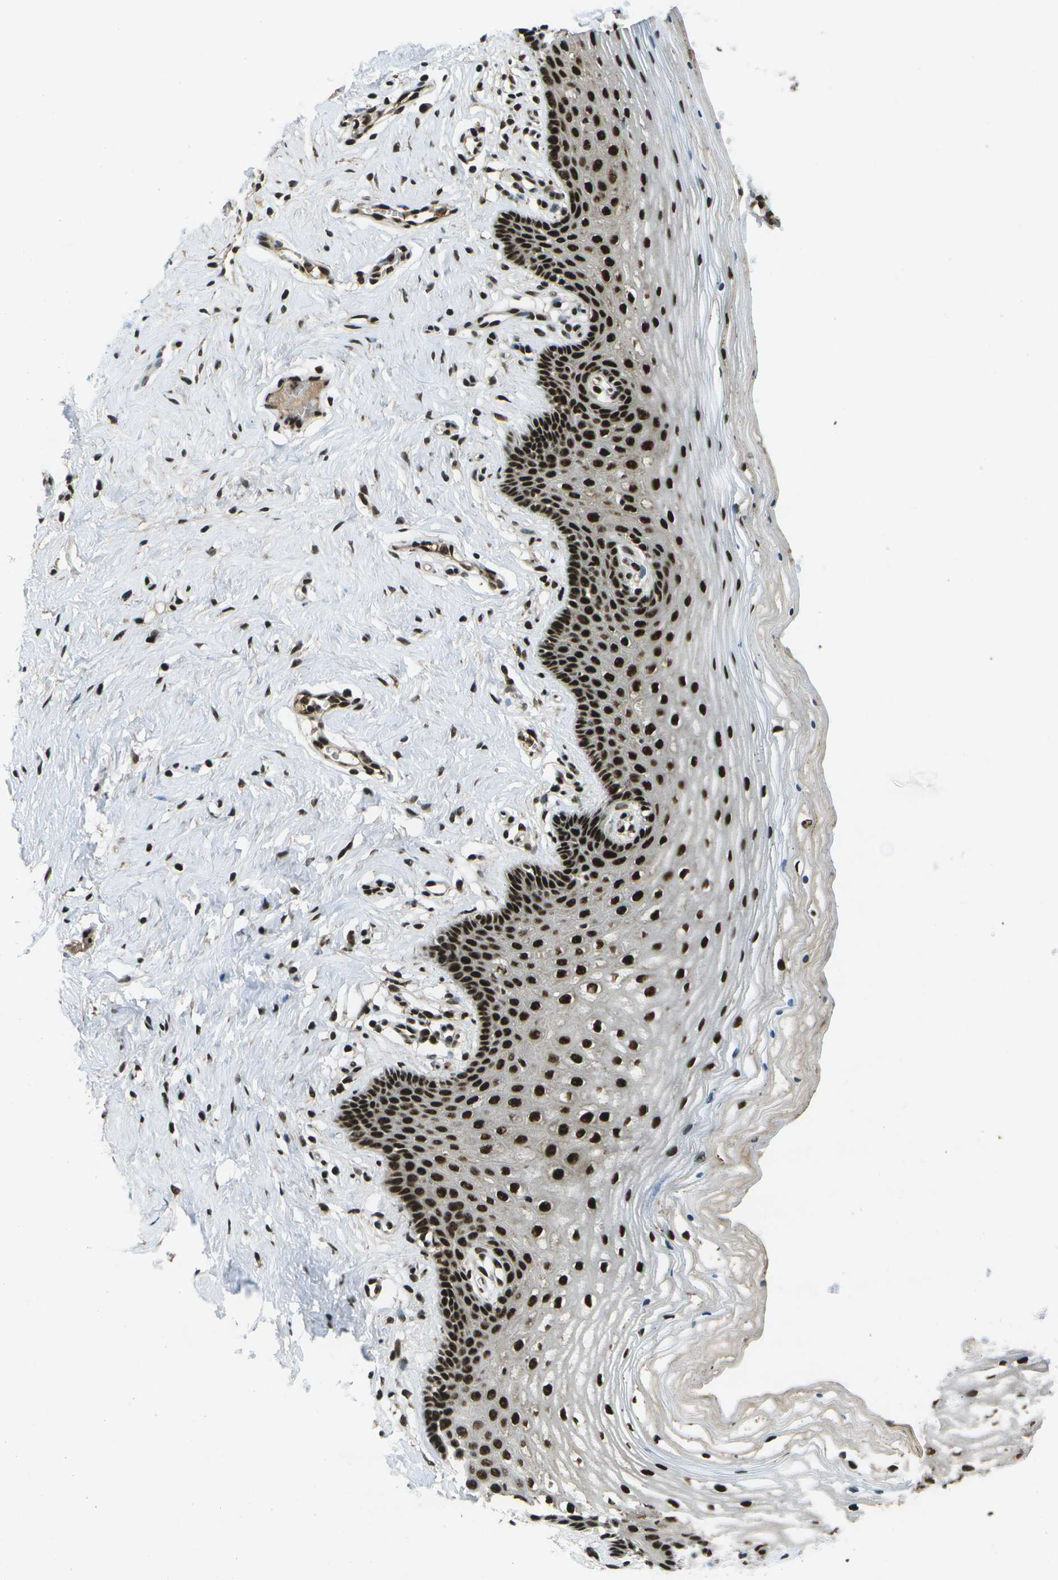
{"staining": {"intensity": "strong", "quantity": ">75%", "location": "nuclear"}, "tissue": "vagina", "cell_type": "Squamous epithelial cells", "image_type": "normal", "snomed": [{"axis": "morphology", "description": "Normal tissue, NOS"}, {"axis": "topography", "description": "Vagina"}], "caption": "The image exhibits a brown stain indicating the presence of a protein in the nuclear of squamous epithelial cells in vagina. The staining was performed using DAB (3,3'-diaminobenzidine), with brown indicating positive protein expression. Nuclei are stained blue with hematoxylin.", "gene": "GANC", "patient": {"sex": "female", "age": 32}}